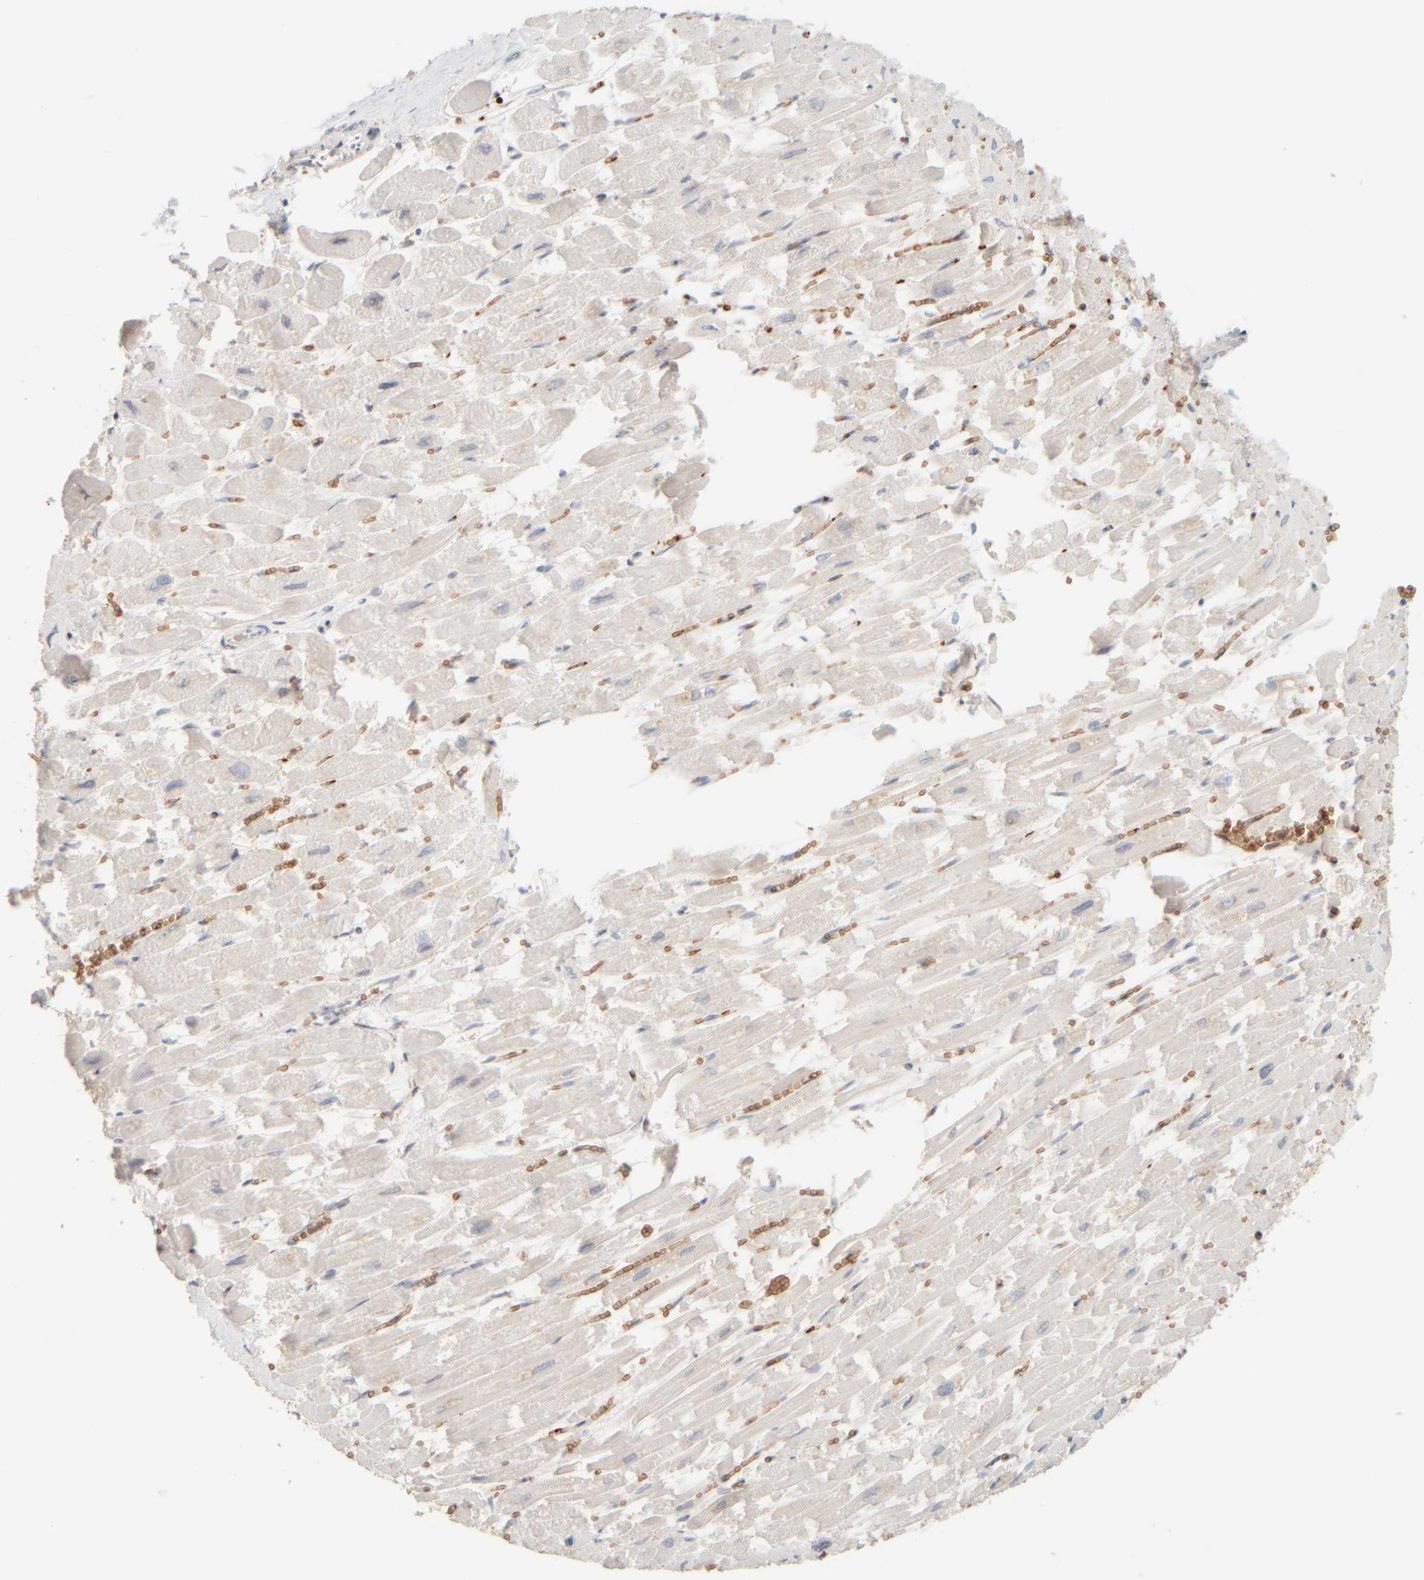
{"staining": {"intensity": "negative", "quantity": "none", "location": "none"}, "tissue": "heart muscle", "cell_type": "Cardiomyocytes", "image_type": "normal", "snomed": [{"axis": "morphology", "description": "Normal tissue, NOS"}, {"axis": "topography", "description": "Heart"}], "caption": "Photomicrograph shows no significant protein expression in cardiomyocytes of benign heart muscle.", "gene": "AARSD1", "patient": {"sex": "male", "age": 54}}